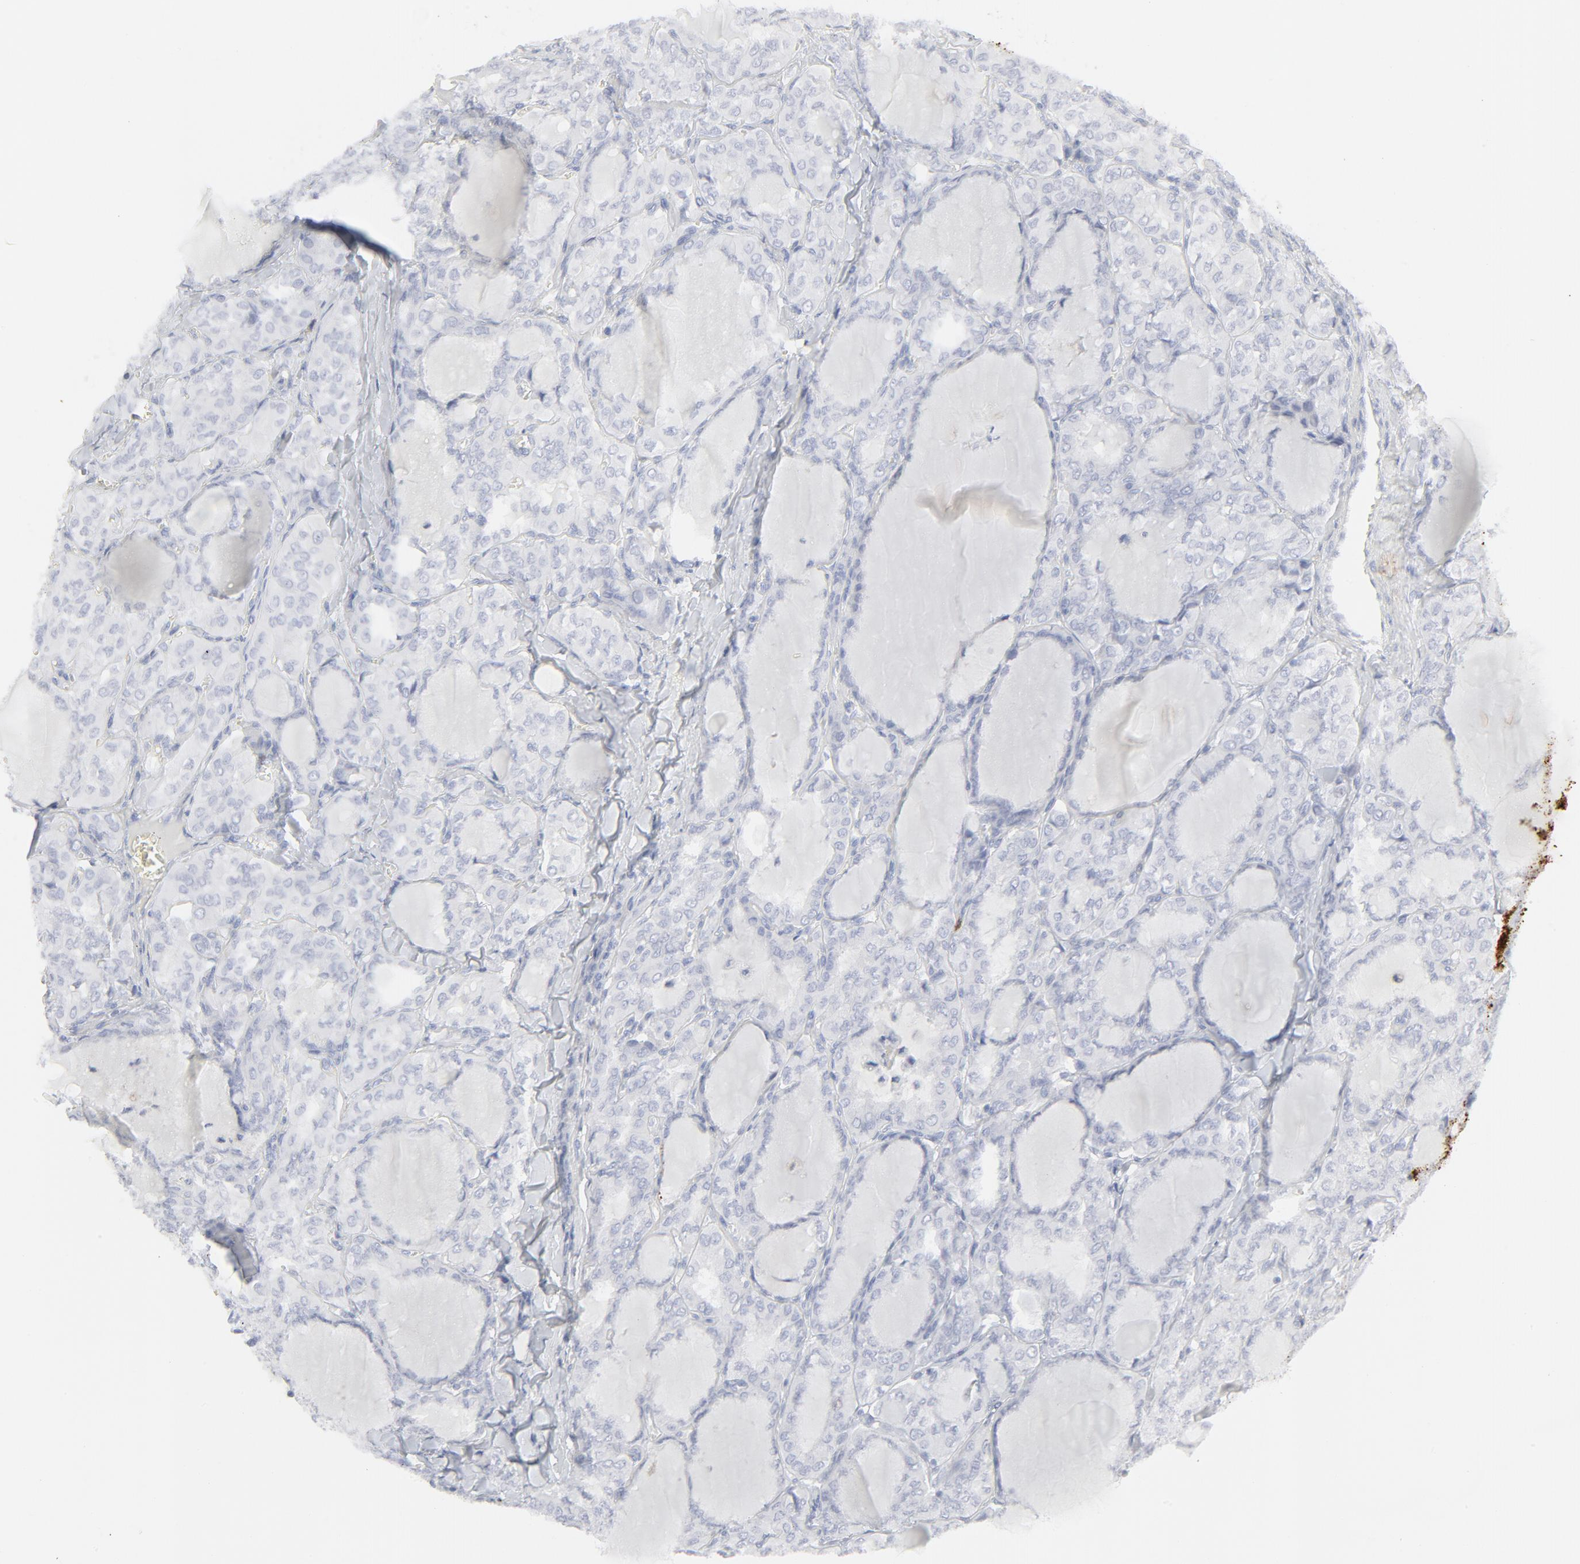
{"staining": {"intensity": "negative", "quantity": "none", "location": "none"}, "tissue": "thyroid cancer", "cell_type": "Tumor cells", "image_type": "cancer", "snomed": [{"axis": "morphology", "description": "Papillary adenocarcinoma, NOS"}, {"axis": "topography", "description": "Thyroid gland"}], "caption": "Protein analysis of papillary adenocarcinoma (thyroid) exhibits no significant expression in tumor cells.", "gene": "CCR7", "patient": {"sex": "male", "age": 20}}